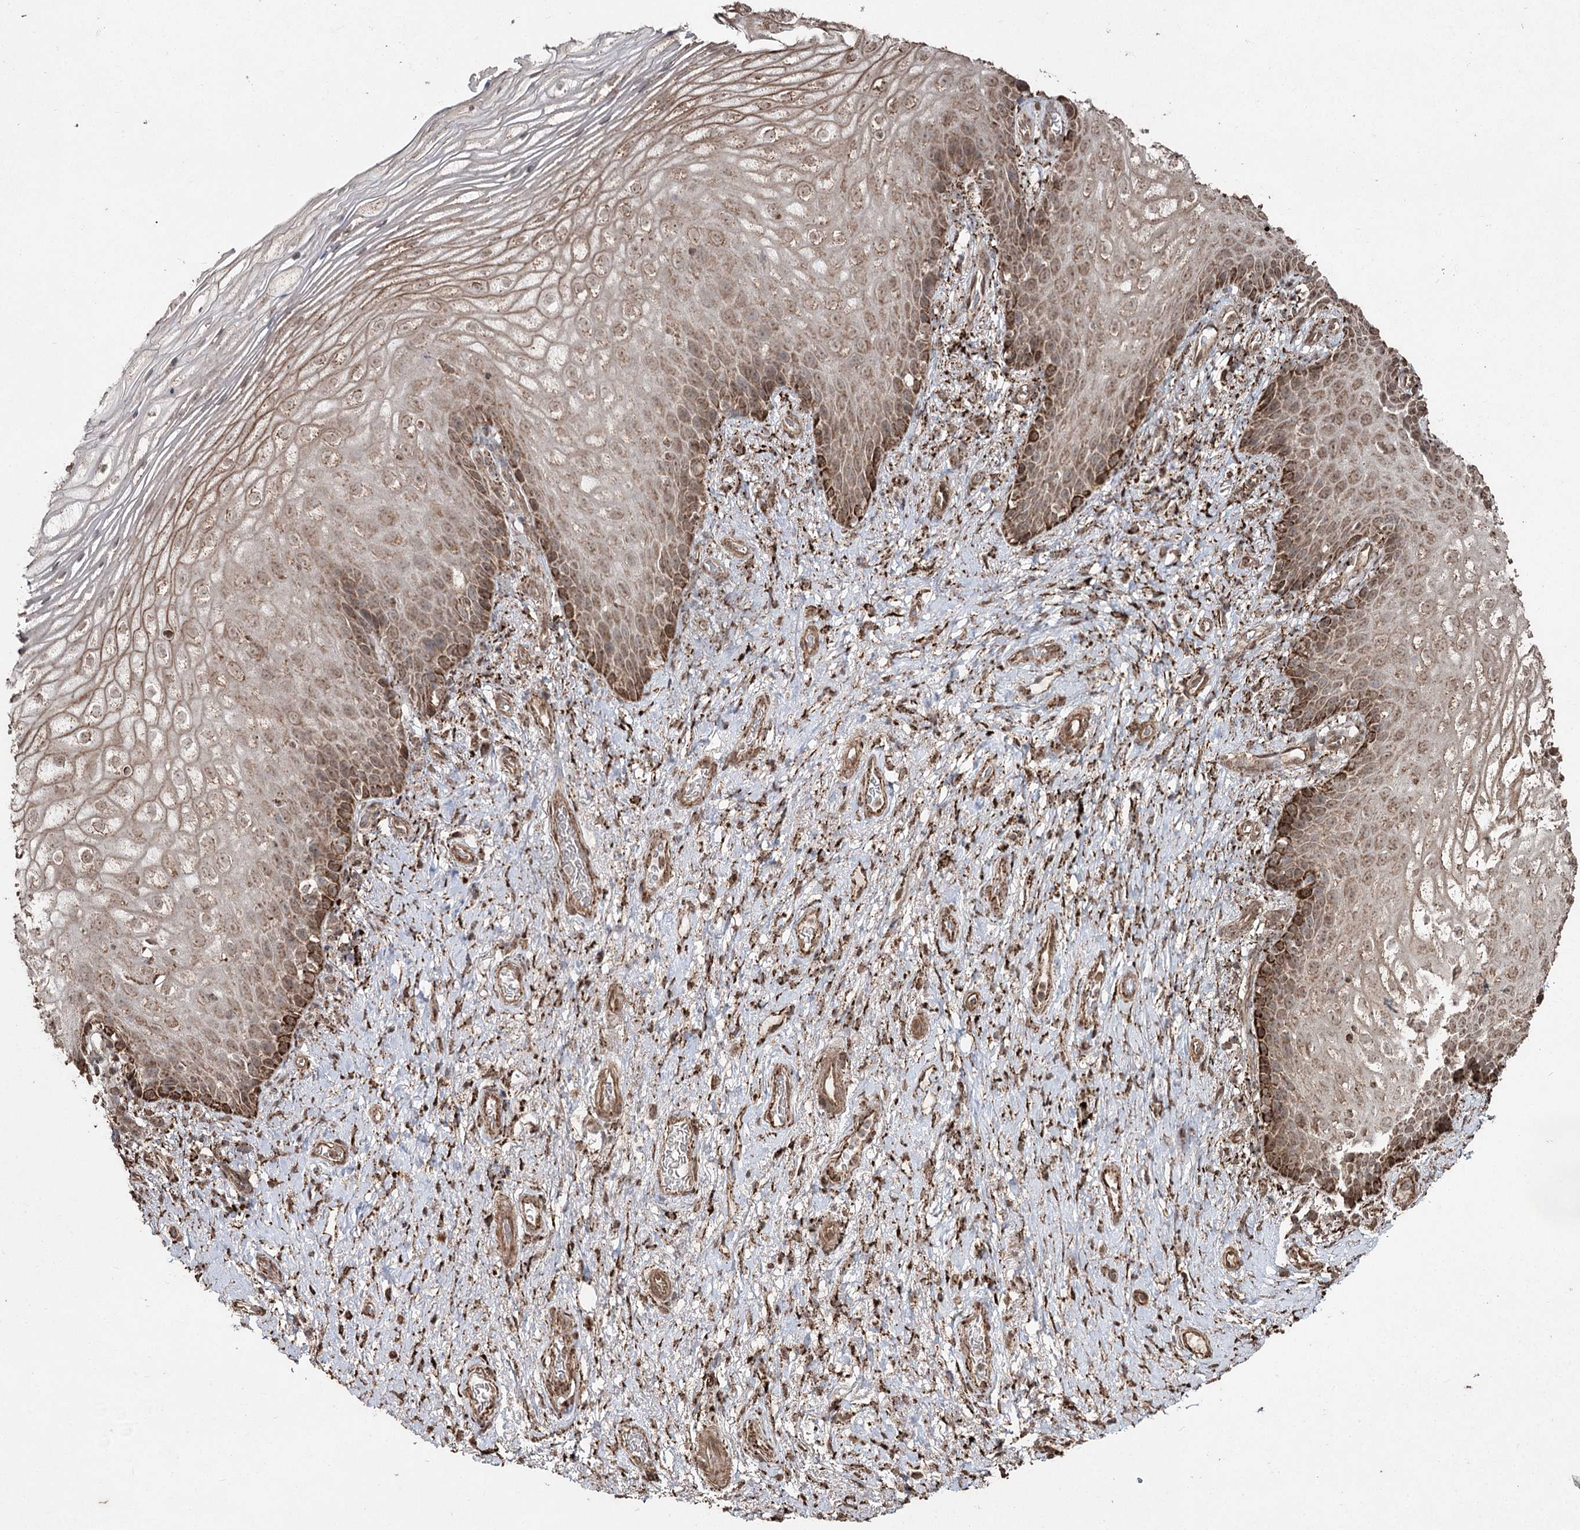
{"staining": {"intensity": "moderate", "quantity": "25%-75%", "location": "cytoplasmic/membranous"}, "tissue": "vagina", "cell_type": "Squamous epithelial cells", "image_type": "normal", "snomed": [{"axis": "morphology", "description": "Normal tissue, NOS"}, {"axis": "topography", "description": "Vagina"}], "caption": "Immunohistochemical staining of normal vagina exhibits moderate cytoplasmic/membranous protein positivity in approximately 25%-75% of squamous epithelial cells.", "gene": "SLF2", "patient": {"sex": "female", "age": 60}}